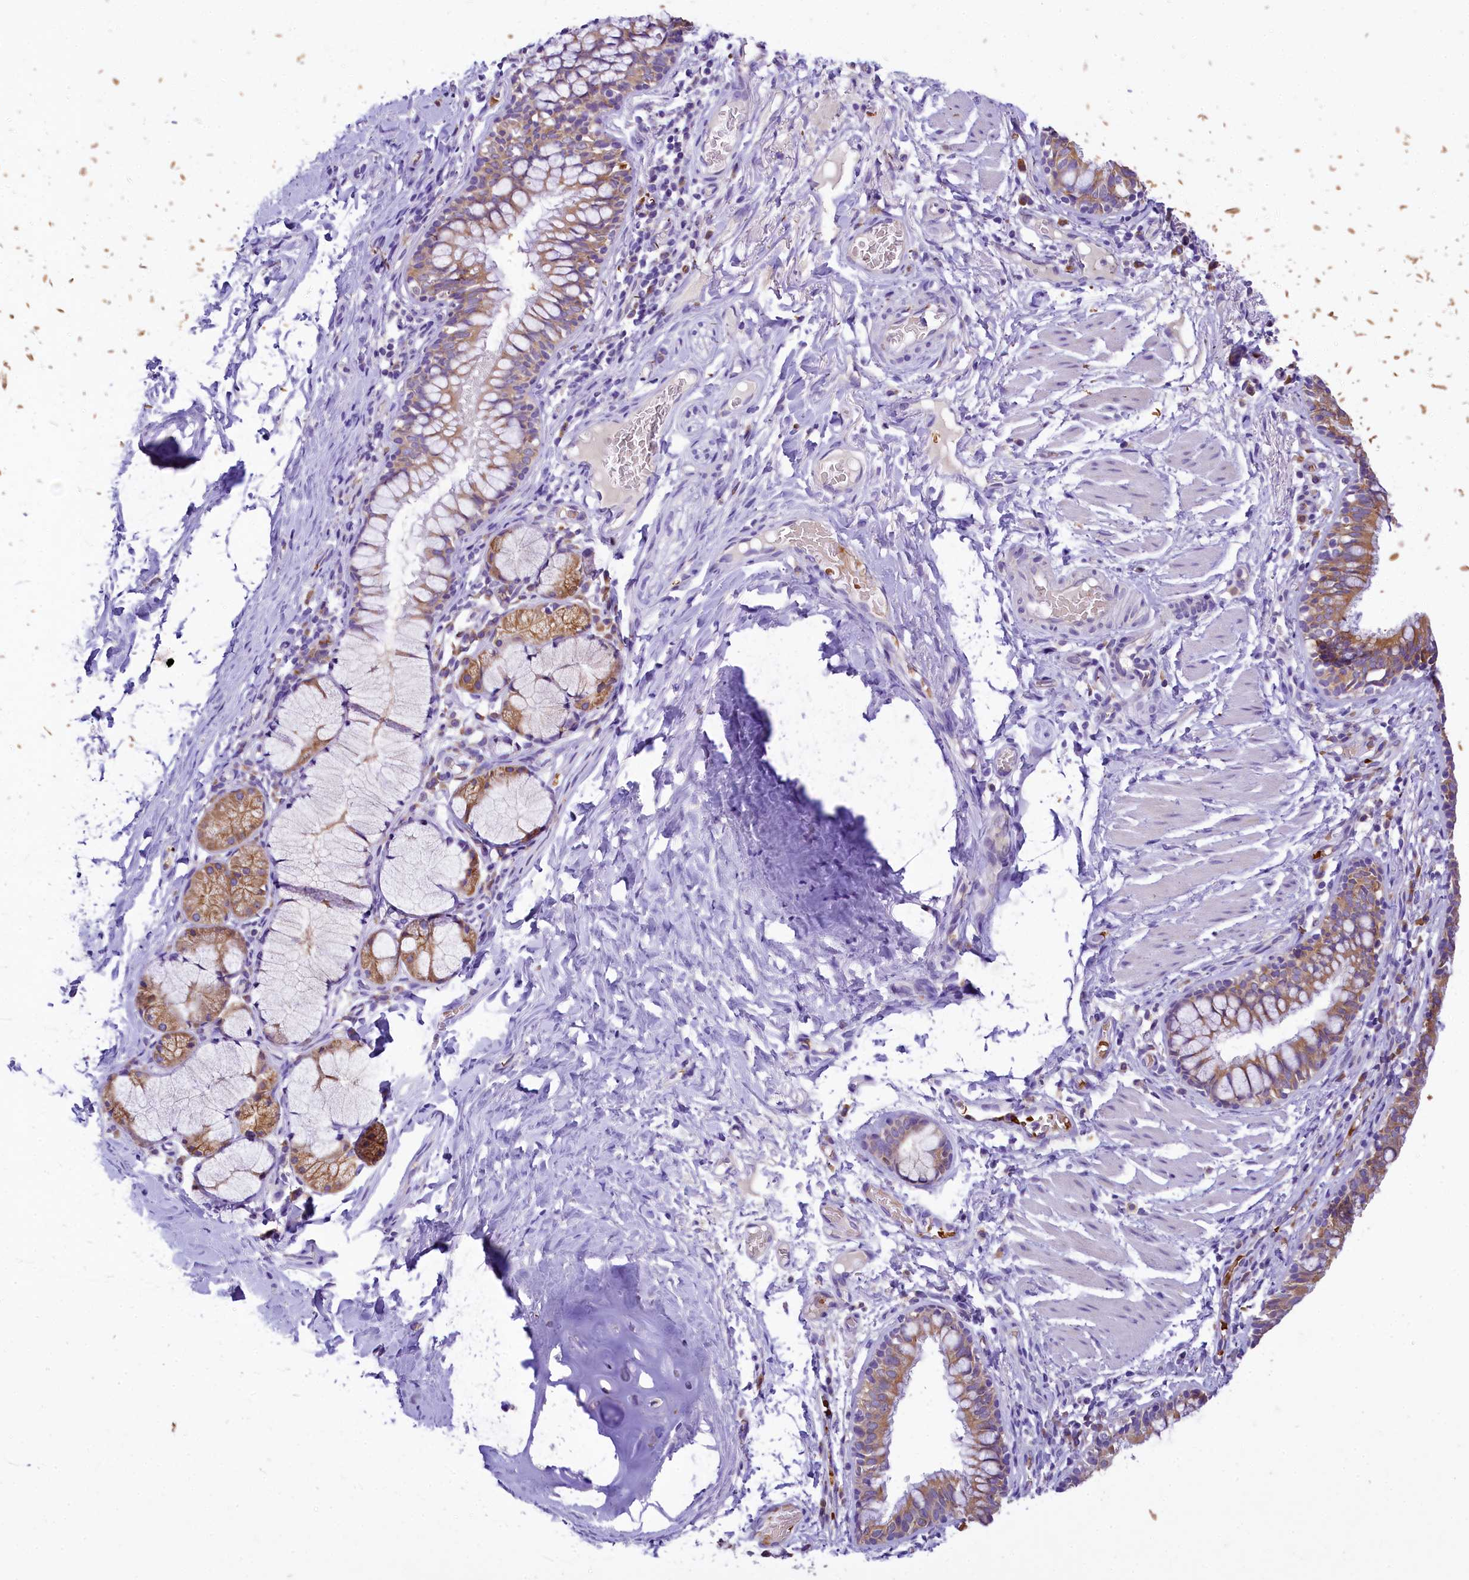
{"staining": {"intensity": "moderate", "quantity": ">75%", "location": "cytoplasmic/membranous"}, "tissue": "bronchus", "cell_type": "Respiratory epithelial cells", "image_type": "normal", "snomed": [{"axis": "morphology", "description": "Normal tissue, NOS"}, {"axis": "topography", "description": "Cartilage tissue"}, {"axis": "topography", "description": "Bronchus"}], "caption": "A photomicrograph of bronchus stained for a protein reveals moderate cytoplasmic/membranous brown staining in respiratory epithelial cells. Ihc stains the protein of interest in brown and the nuclei are stained blue.", "gene": "LARP4", "patient": {"sex": "female", "age": 36}}